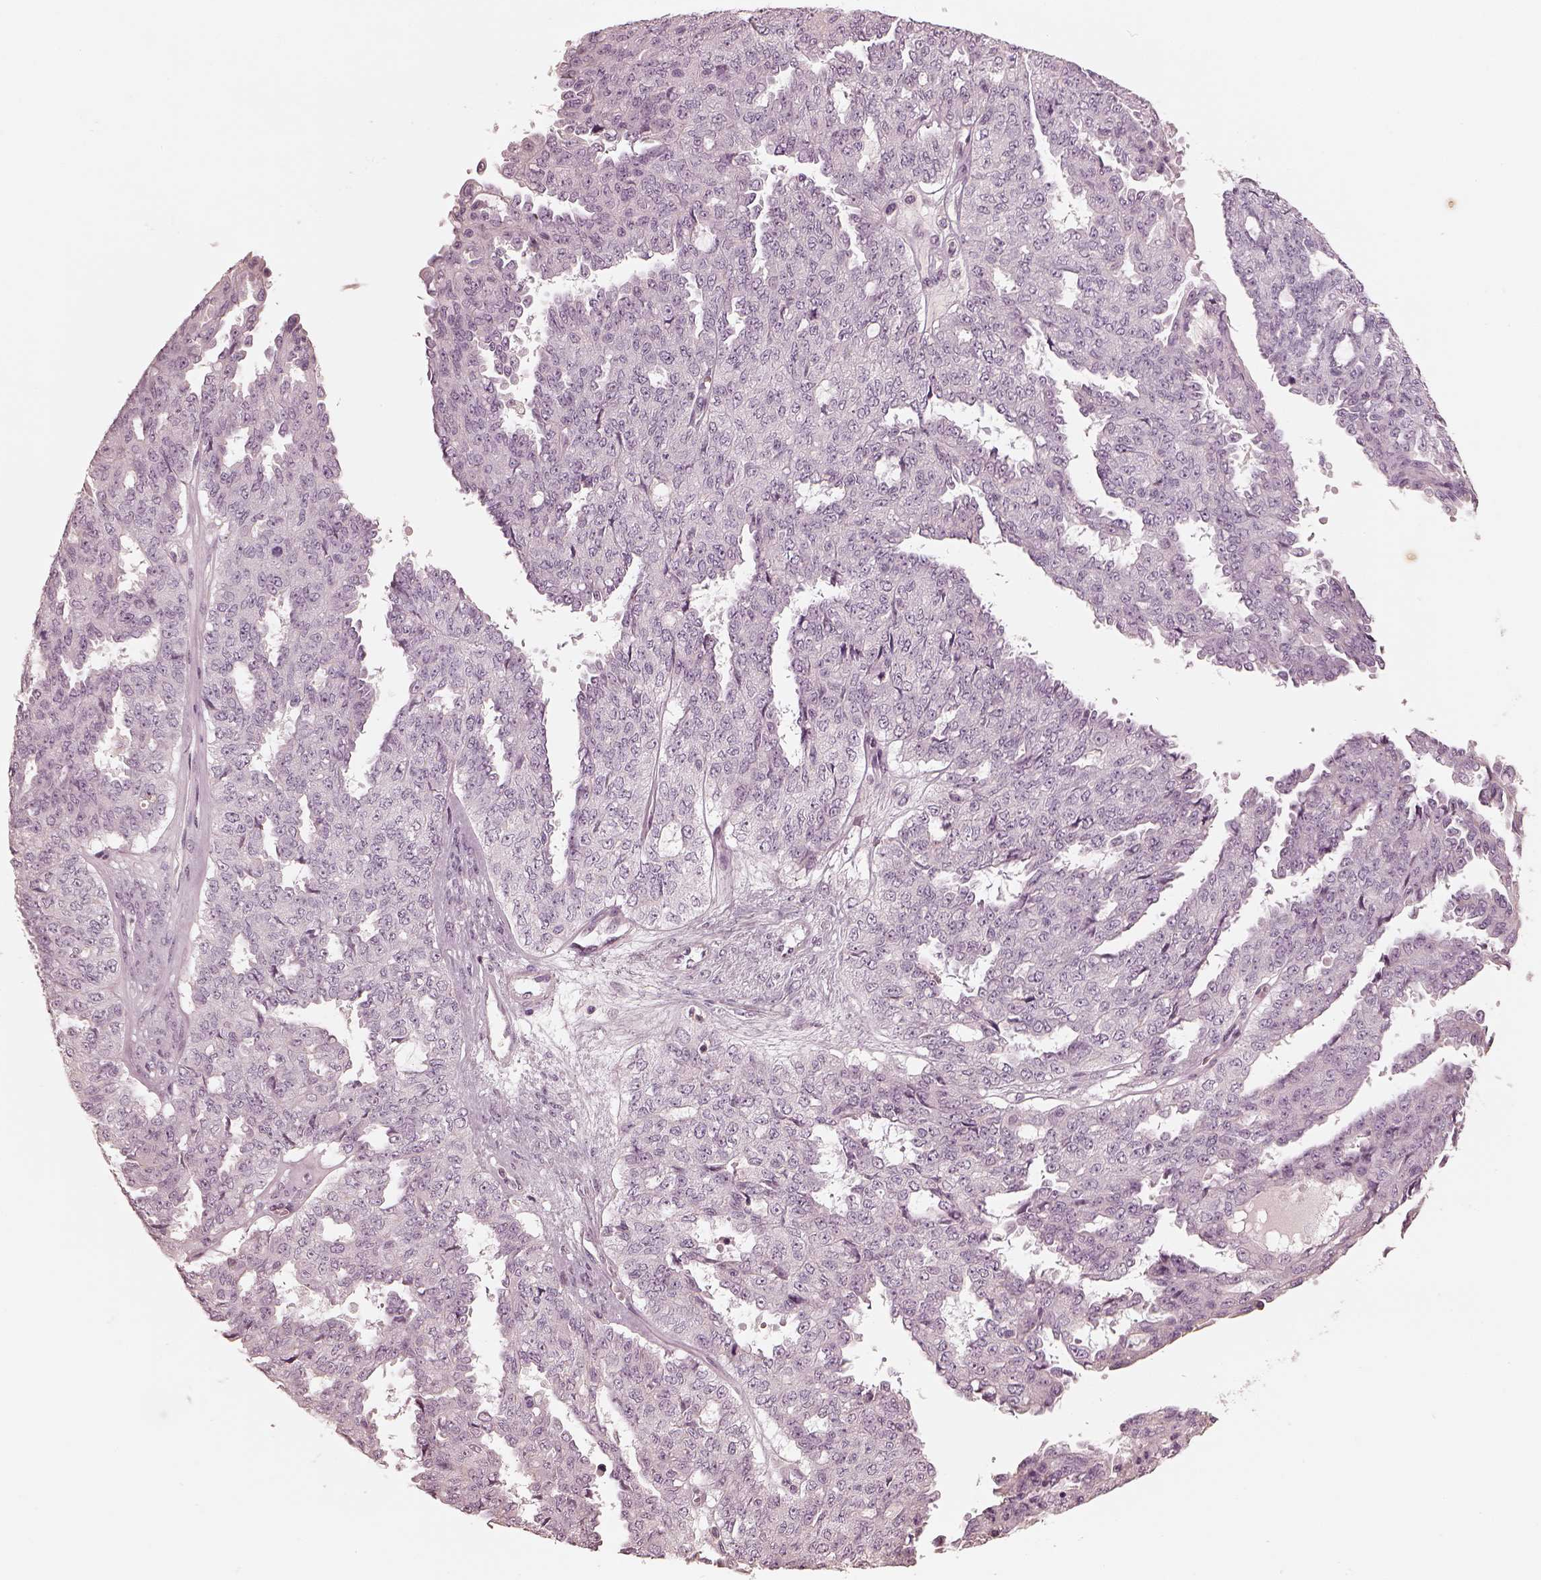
{"staining": {"intensity": "negative", "quantity": "none", "location": "none"}, "tissue": "ovarian cancer", "cell_type": "Tumor cells", "image_type": "cancer", "snomed": [{"axis": "morphology", "description": "Cystadenocarcinoma, serous, NOS"}, {"axis": "topography", "description": "Ovary"}], "caption": "Ovarian cancer was stained to show a protein in brown. There is no significant positivity in tumor cells. Brightfield microscopy of IHC stained with DAB (3,3'-diaminobenzidine) (brown) and hematoxylin (blue), captured at high magnification.", "gene": "ADRB3", "patient": {"sex": "female", "age": 71}}